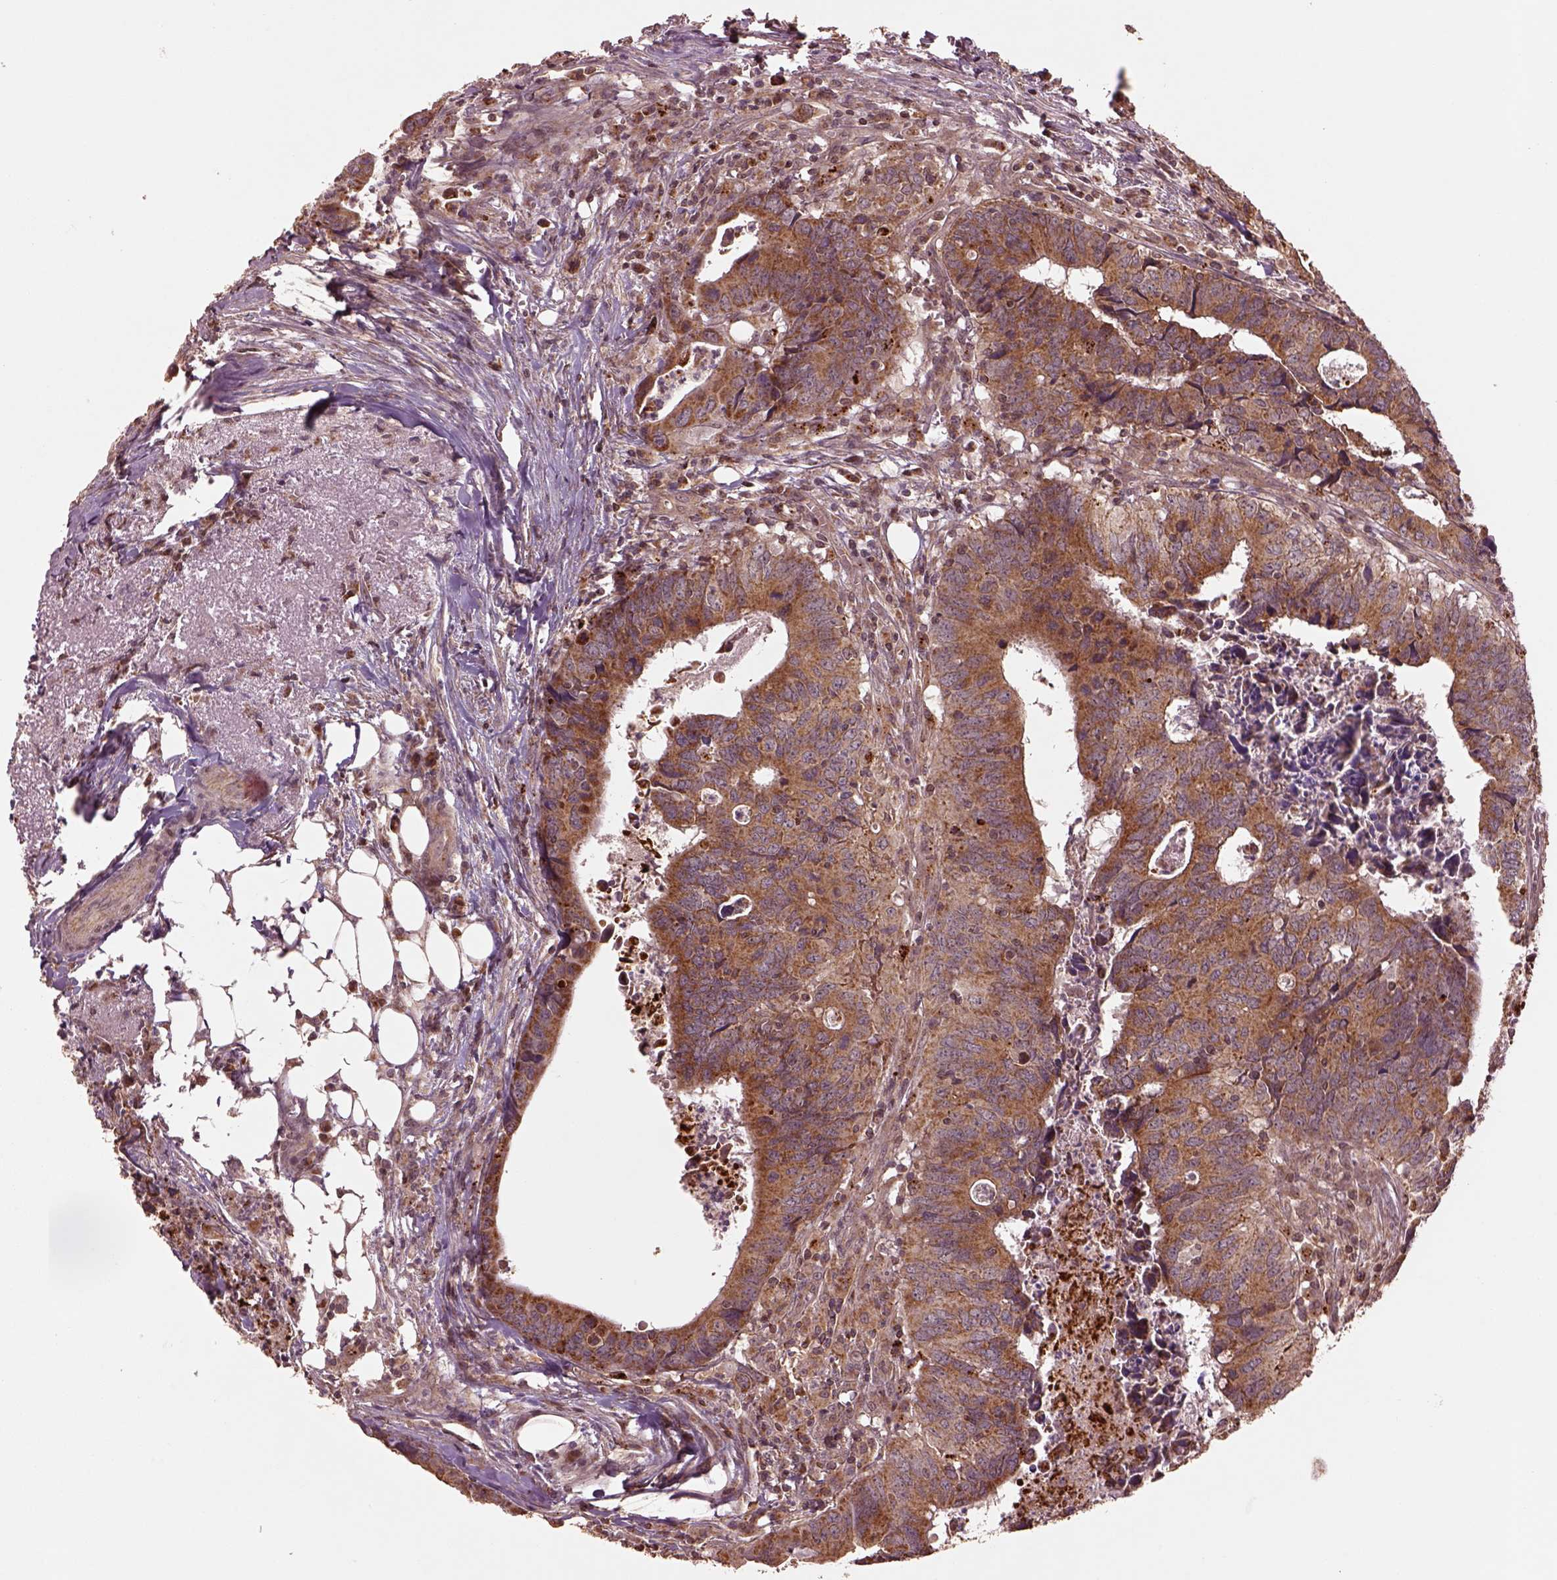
{"staining": {"intensity": "moderate", "quantity": ">75%", "location": "cytoplasmic/membranous"}, "tissue": "colorectal cancer", "cell_type": "Tumor cells", "image_type": "cancer", "snomed": [{"axis": "morphology", "description": "Adenocarcinoma, NOS"}, {"axis": "topography", "description": "Colon"}], "caption": "Adenocarcinoma (colorectal) tissue displays moderate cytoplasmic/membranous expression in approximately >75% of tumor cells", "gene": "SEL1L3", "patient": {"sex": "female", "age": 82}}